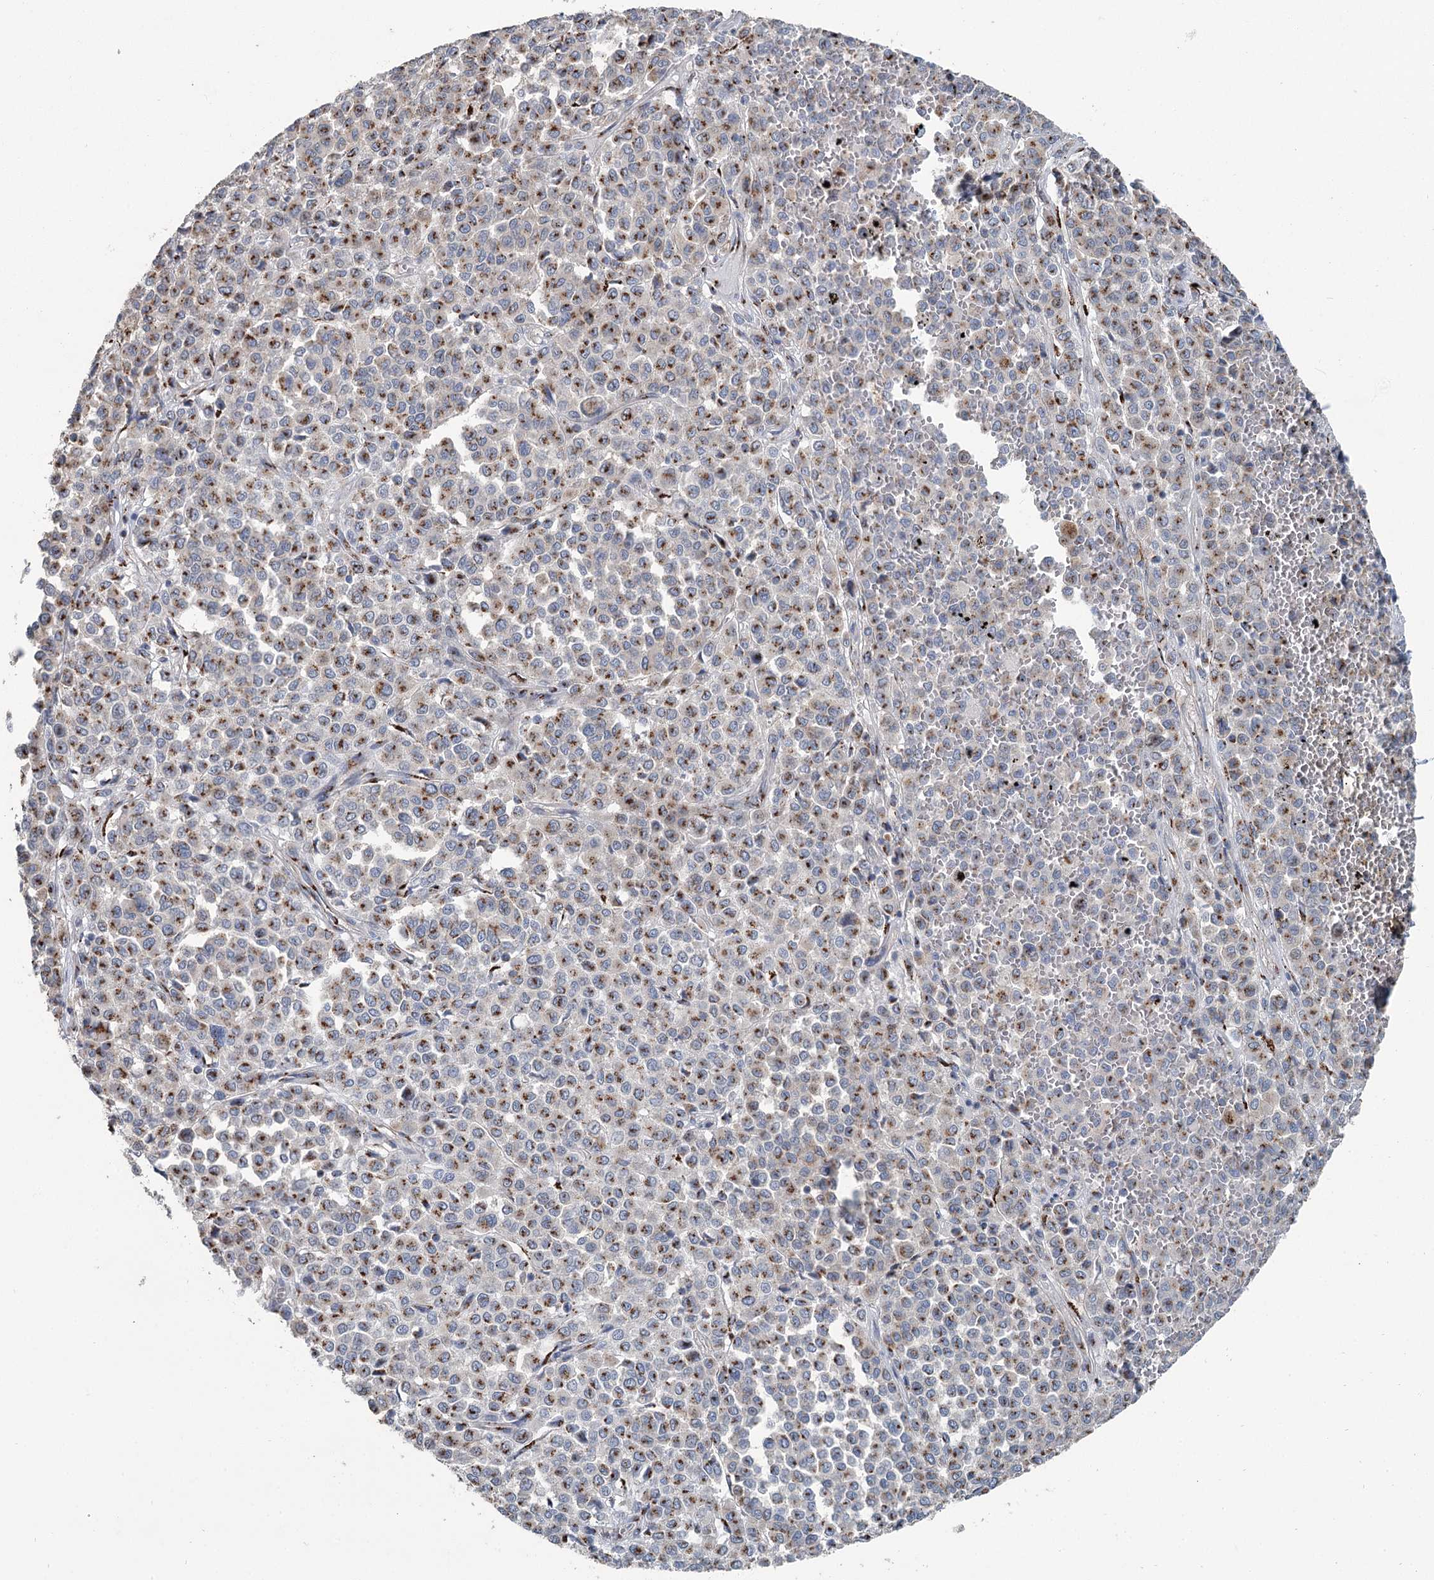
{"staining": {"intensity": "moderate", "quantity": "25%-75%", "location": "cytoplasmic/membranous"}, "tissue": "melanoma", "cell_type": "Tumor cells", "image_type": "cancer", "snomed": [{"axis": "morphology", "description": "Malignant melanoma, Metastatic site"}, {"axis": "topography", "description": "Pancreas"}], "caption": "IHC image of human melanoma stained for a protein (brown), which demonstrates medium levels of moderate cytoplasmic/membranous staining in about 25%-75% of tumor cells.", "gene": "ITIH5", "patient": {"sex": "female", "age": 30}}